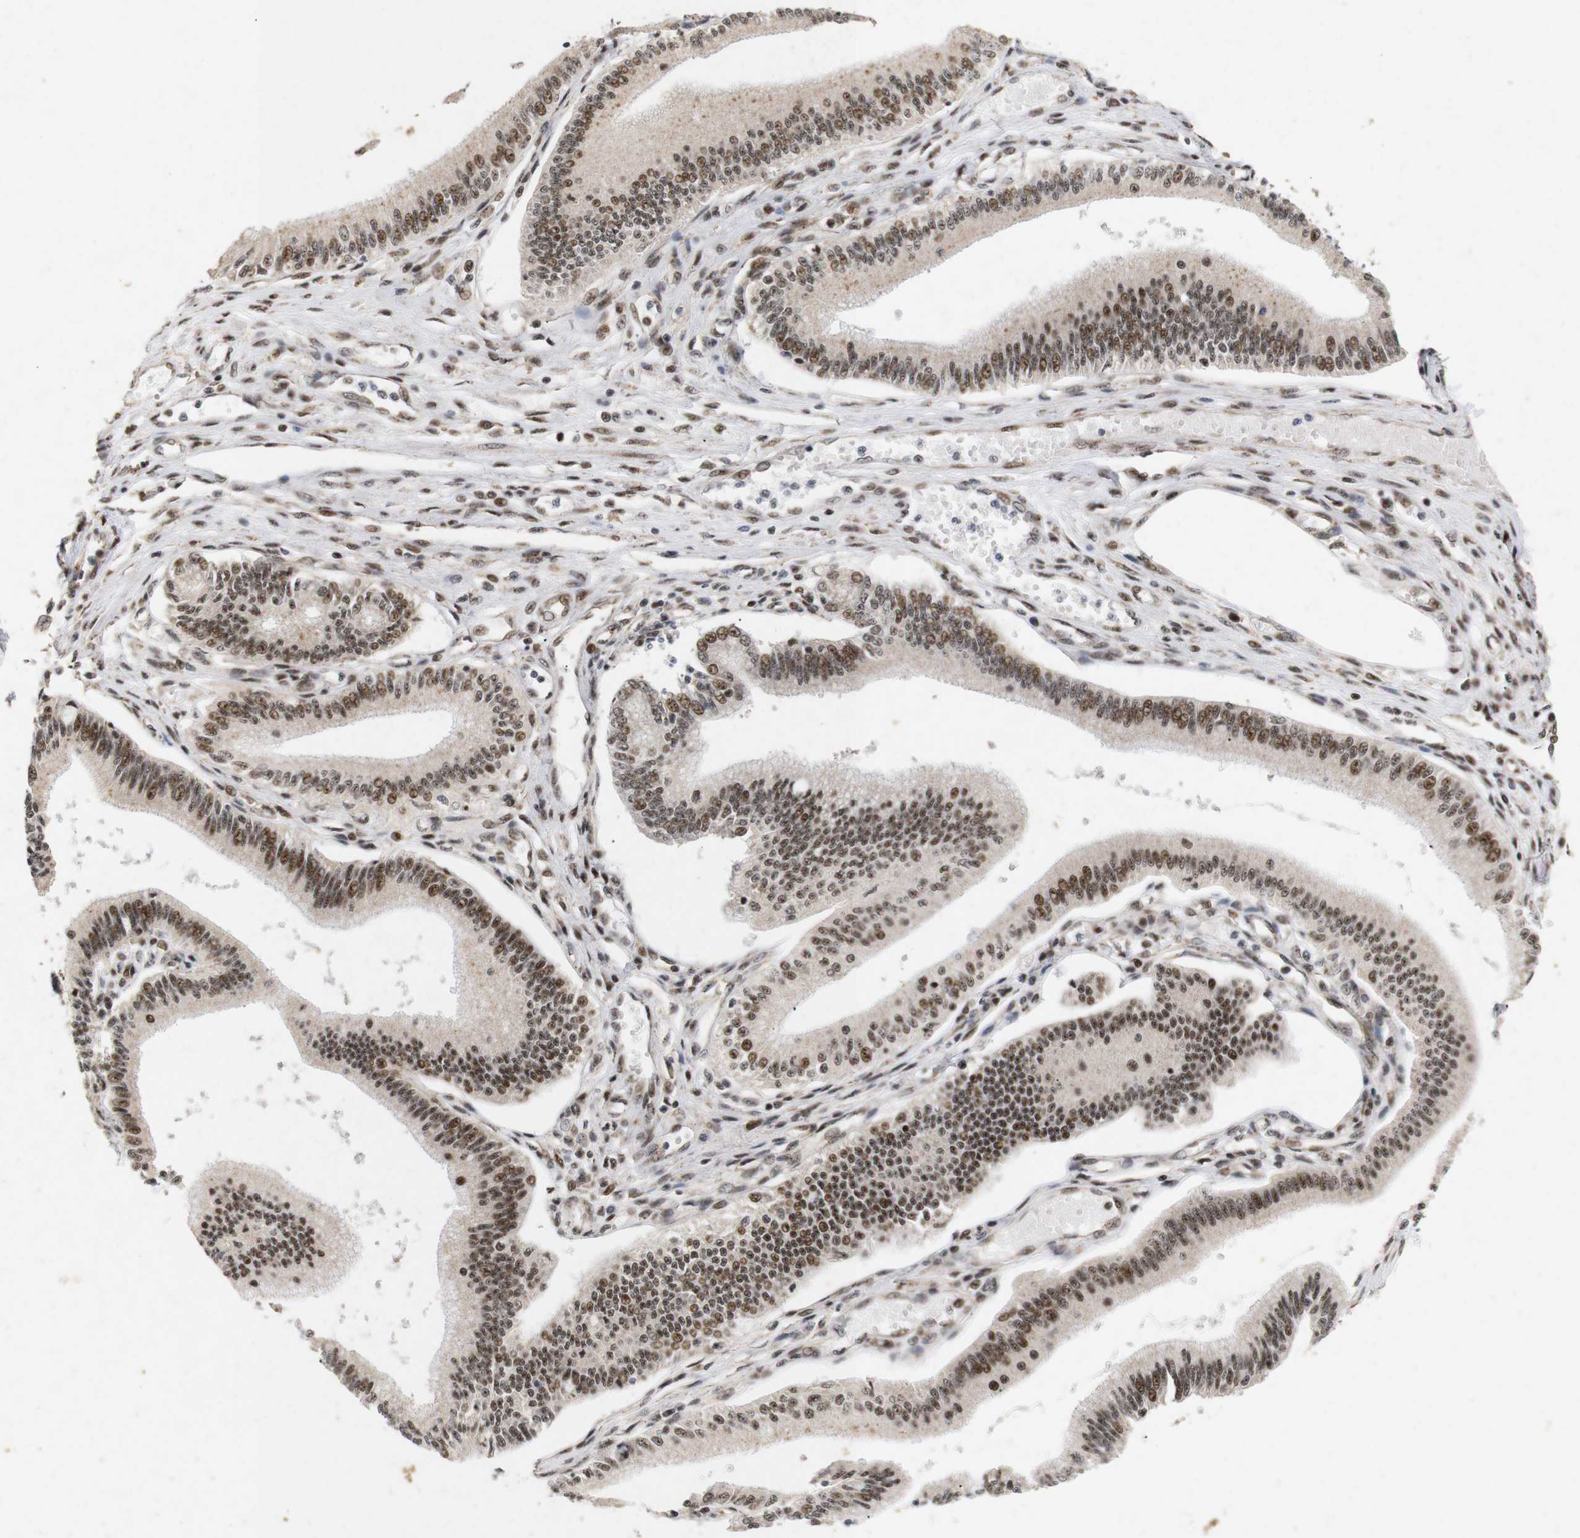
{"staining": {"intensity": "moderate", "quantity": ">75%", "location": "cytoplasmic/membranous,nuclear"}, "tissue": "pancreatic cancer", "cell_type": "Tumor cells", "image_type": "cancer", "snomed": [{"axis": "morphology", "description": "Adenocarcinoma, NOS"}, {"axis": "topography", "description": "Pancreas"}], "caption": "High-power microscopy captured an IHC micrograph of pancreatic cancer, revealing moderate cytoplasmic/membranous and nuclear expression in about >75% of tumor cells. Nuclei are stained in blue.", "gene": "PYM1", "patient": {"sex": "male", "age": 56}}